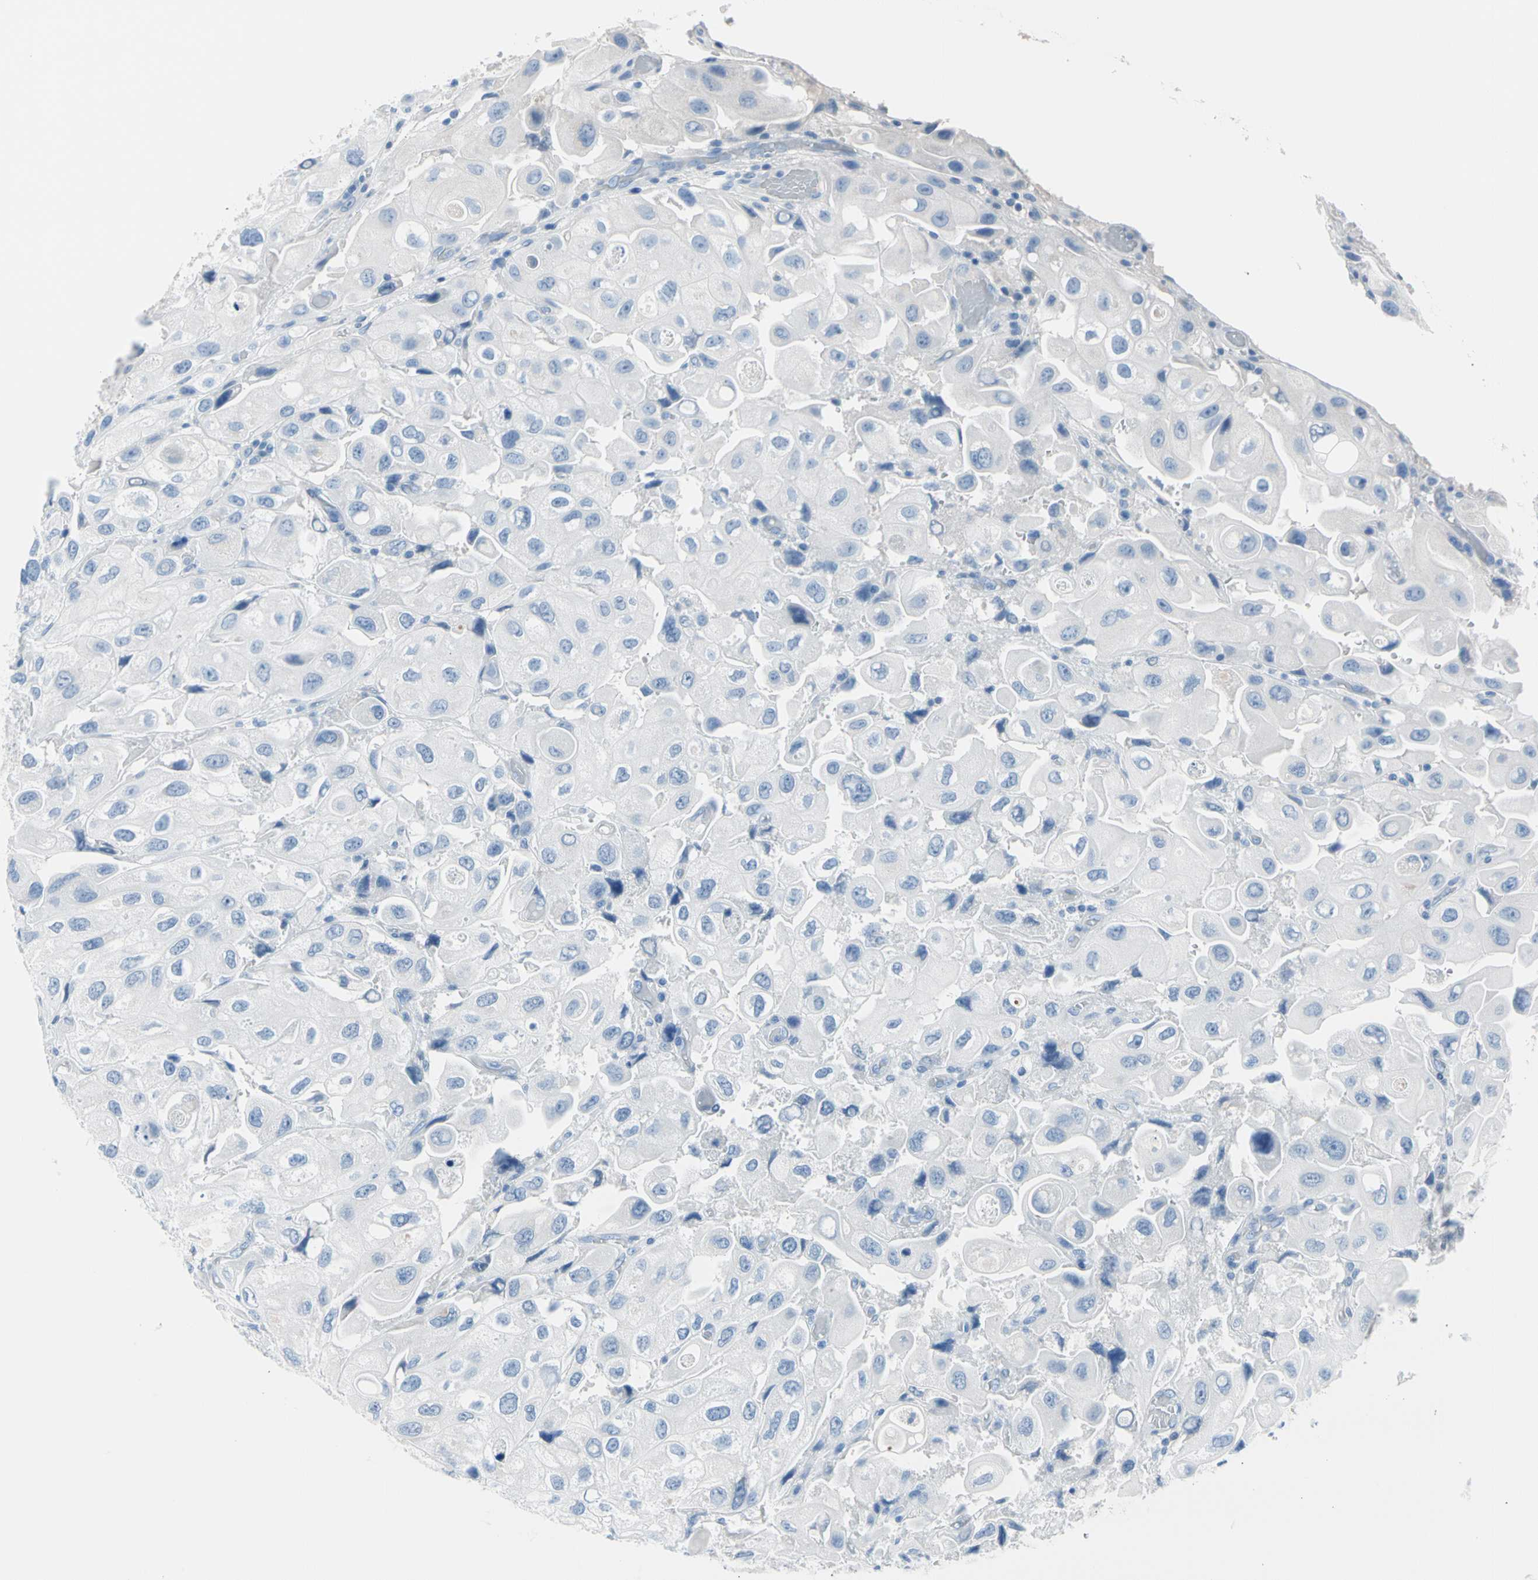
{"staining": {"intensity": "negative", "quantity": "none", "location": "none"}, "tissue": "urothelial cancer", "cell_type": "Tumor cells", "image_type": "cancer", "snomed": [{"axis": "morphology", "description": "Urothelial carcinoma, High grade"}, {"axis": "topography", "description": "Urinary bladder"}], "caption": "The histopathology image demonstrates no staining of tumor cells in urothelial cancer. The staining is performed using DAB brown chromogen with nuclei counter-stained in using hematoxylin.", "gene": "TPO", "patient": {"sex": "female", "age": 64}}